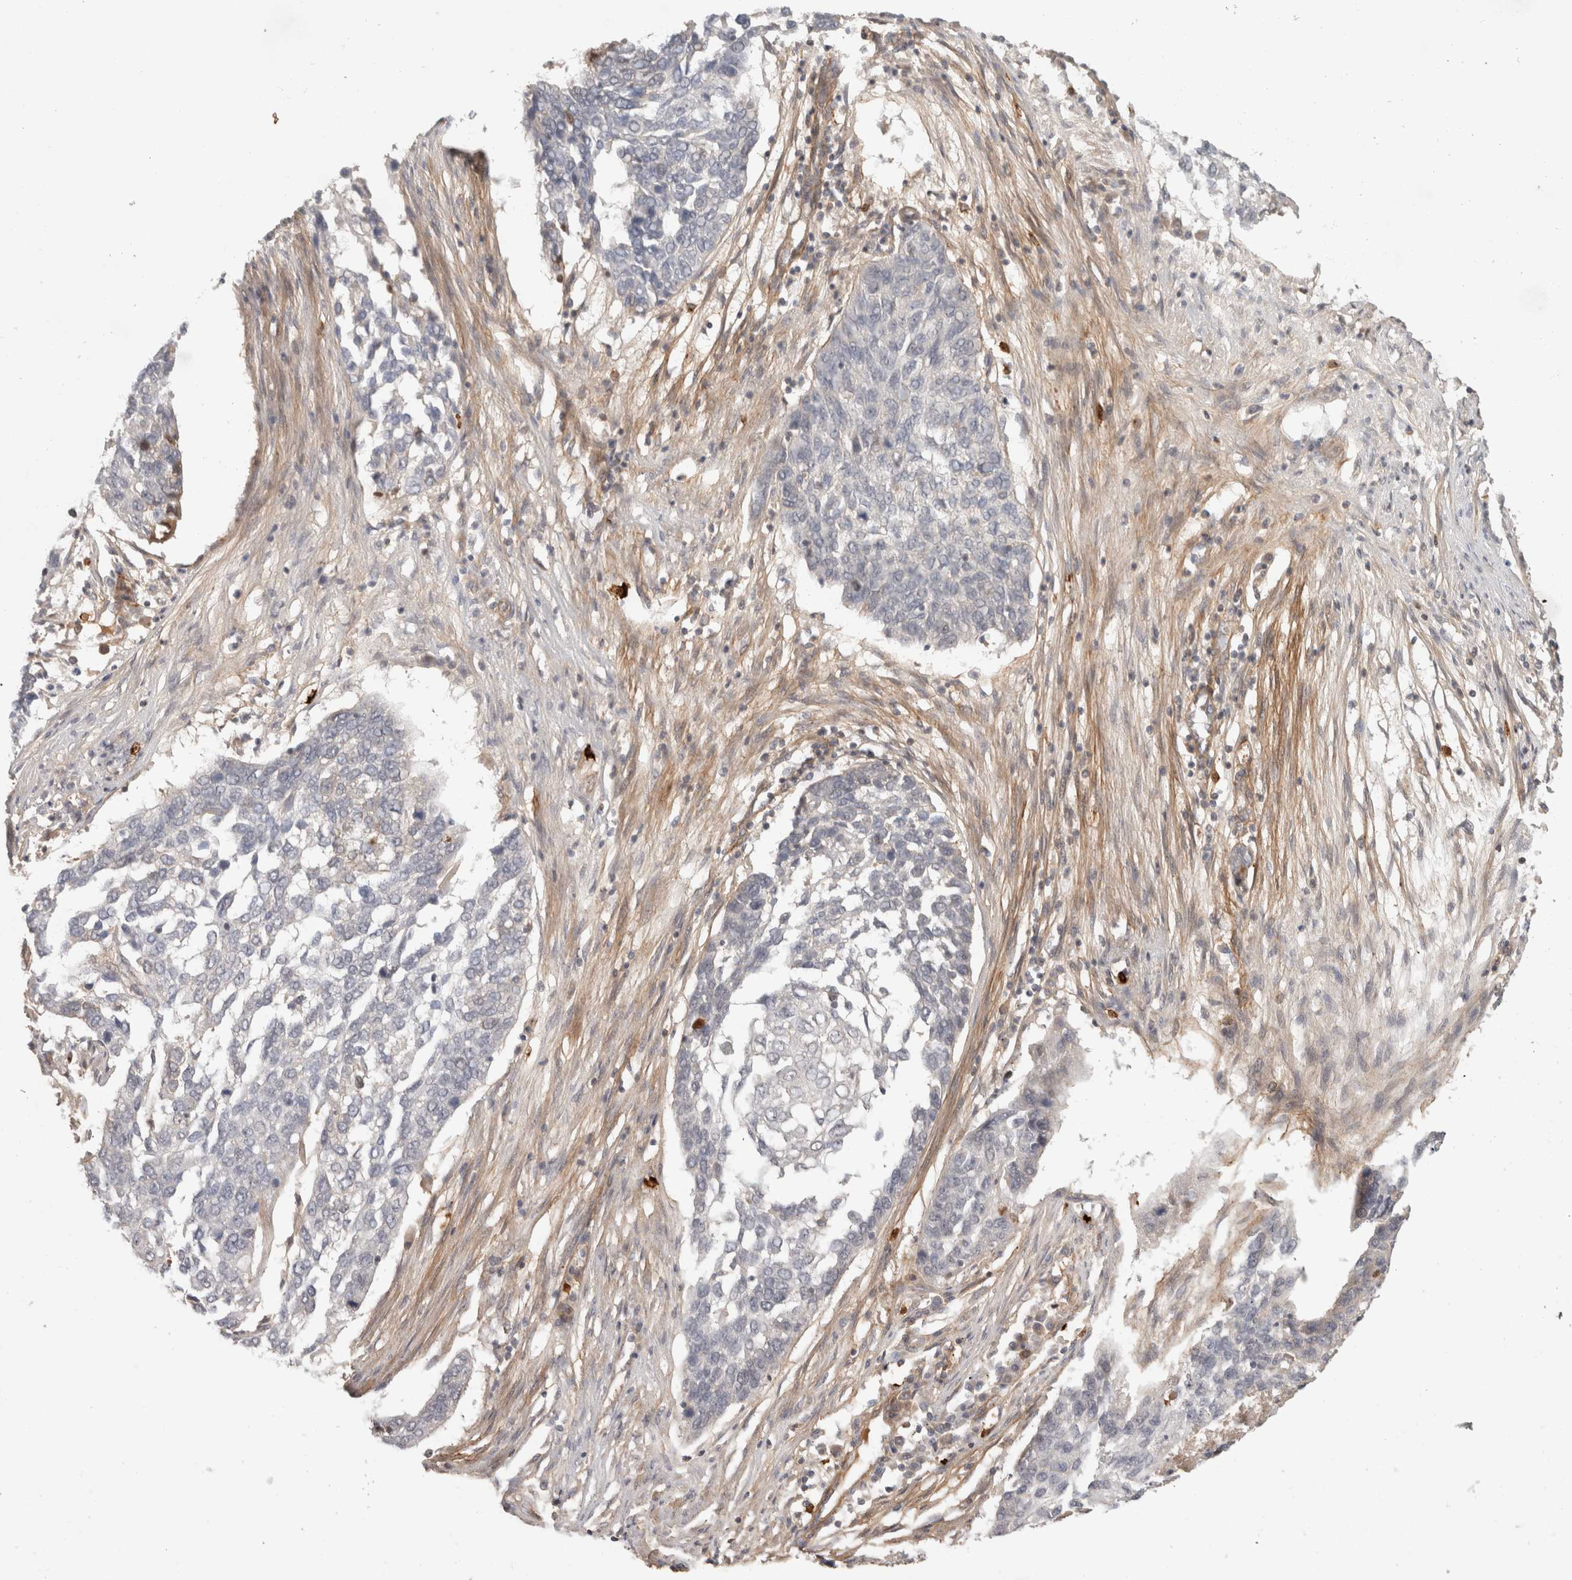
{"staining": {"intensity": "negative", "quantity": "none", "location": "none"}, "tissue": "lung cancer", "cell_type": "Tumor cells", "image_type": "cancer", "snomed": [{"axis": "morphology", "description": "Squamous cell carcinoma, NOS"}, {"axis": "topography", "description": "Lung"}], "caption": "A micrograph of lung cancer (squamous cell carcinoma) stained for a protein displays no brown staining in tumor cells. The staining is performed using DAB (3,3'-diaminobenzidine) brown chromogen with nuclei counter-stained in using hematoxylin.", "gene": "HSPG2", "patient": {"sex": "female", "age": 63}}